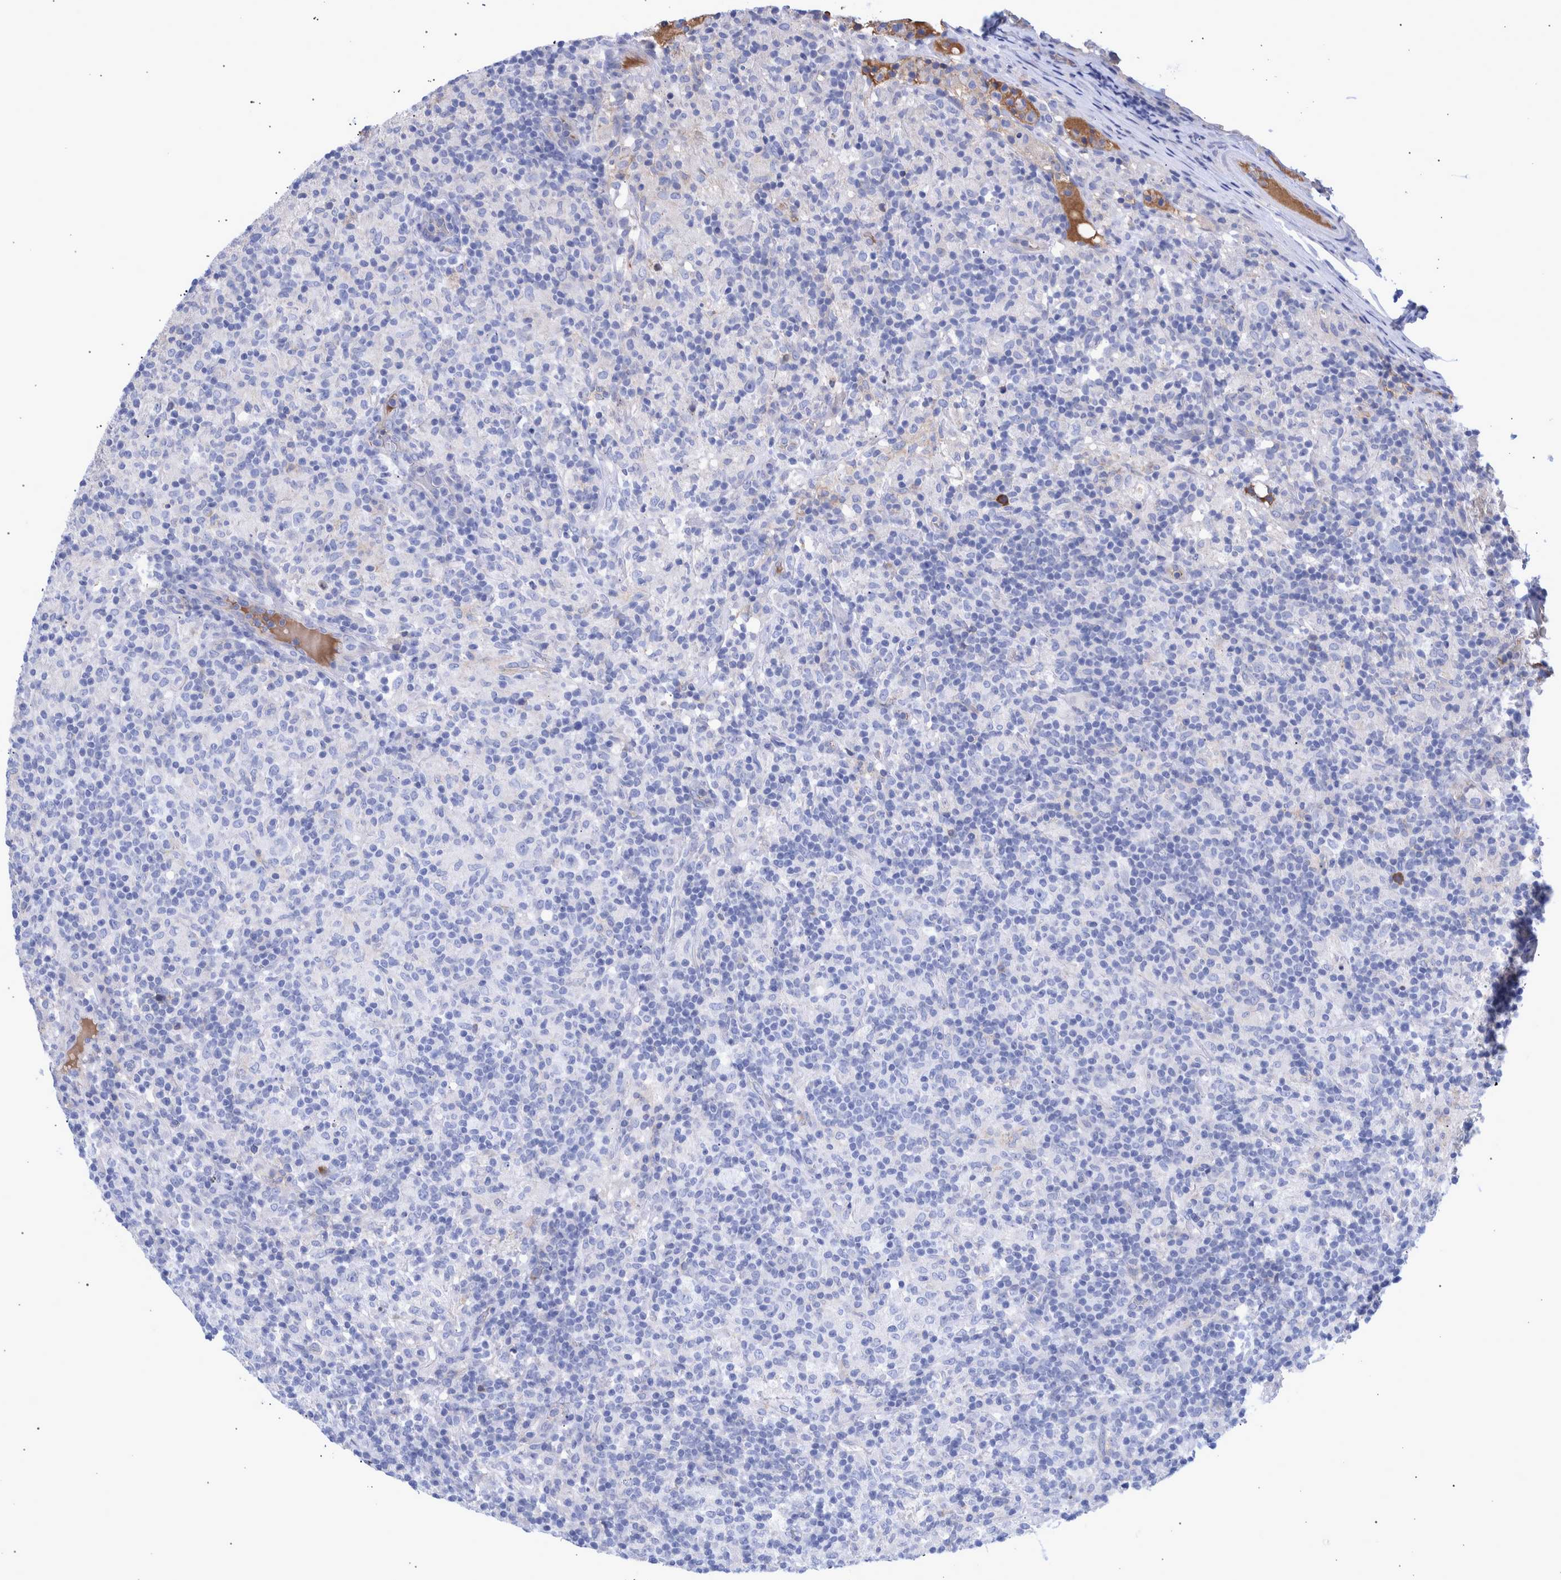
{"staining": {"intensity": "negative", "quantity": "none", "location": "none"}, "tissue": "lymphoma", "cell_type": "Tumor cells", "image_type": "cancer", "snomed": [{"axis": "morphology", "description": "Hodgkin's disease, NOS"}, {"axis": "topography", "description": "Lymph node"}], "caption": "Immunohistochemical staining of human lymphoma reveals no significant expression in tumor cells.", "gene": "DLL4", "patient": {"sex": "male", "age": 70}}